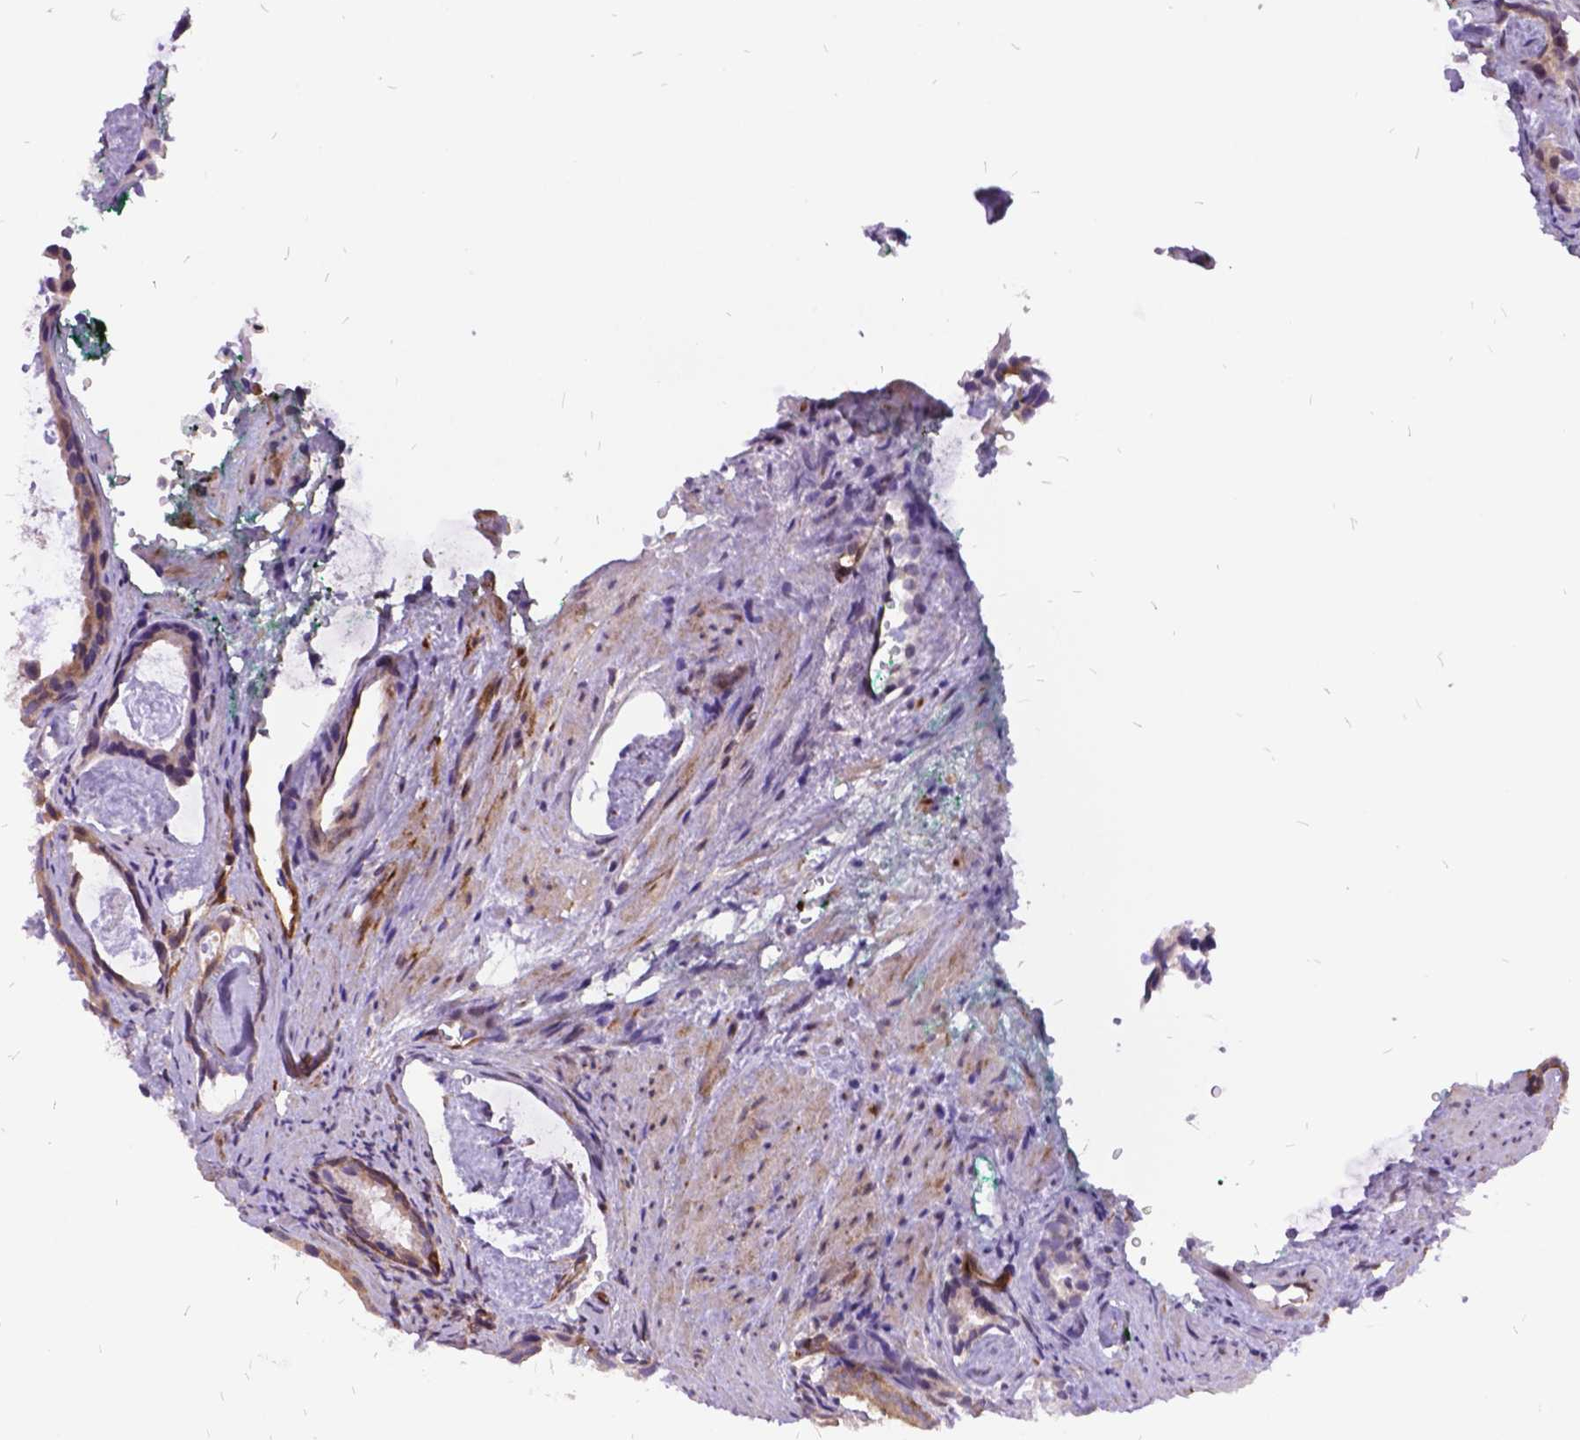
{"staining": {"intensity": "weak", "quantity": ">75%", "location": "cytoplasmic/membranous"}, "tissue": "prostate cancer", "cell_type": "Tumor cells", "image_type": "cancer", "snomed": [{"axis": "morphology", "description": "Adenocarcinoma, Low grade"}, {"axis": "topography", "description": "Prostate and seminal vesicle, NOS"}], "caption": "A brown stain labels weak cytoplasmic/membranous positivity of a protein in human prostate adenocarcinoma (low-grade) tumor cells.", "gene": "GRB7", "patient": {"sex": "male", "age": 71}}